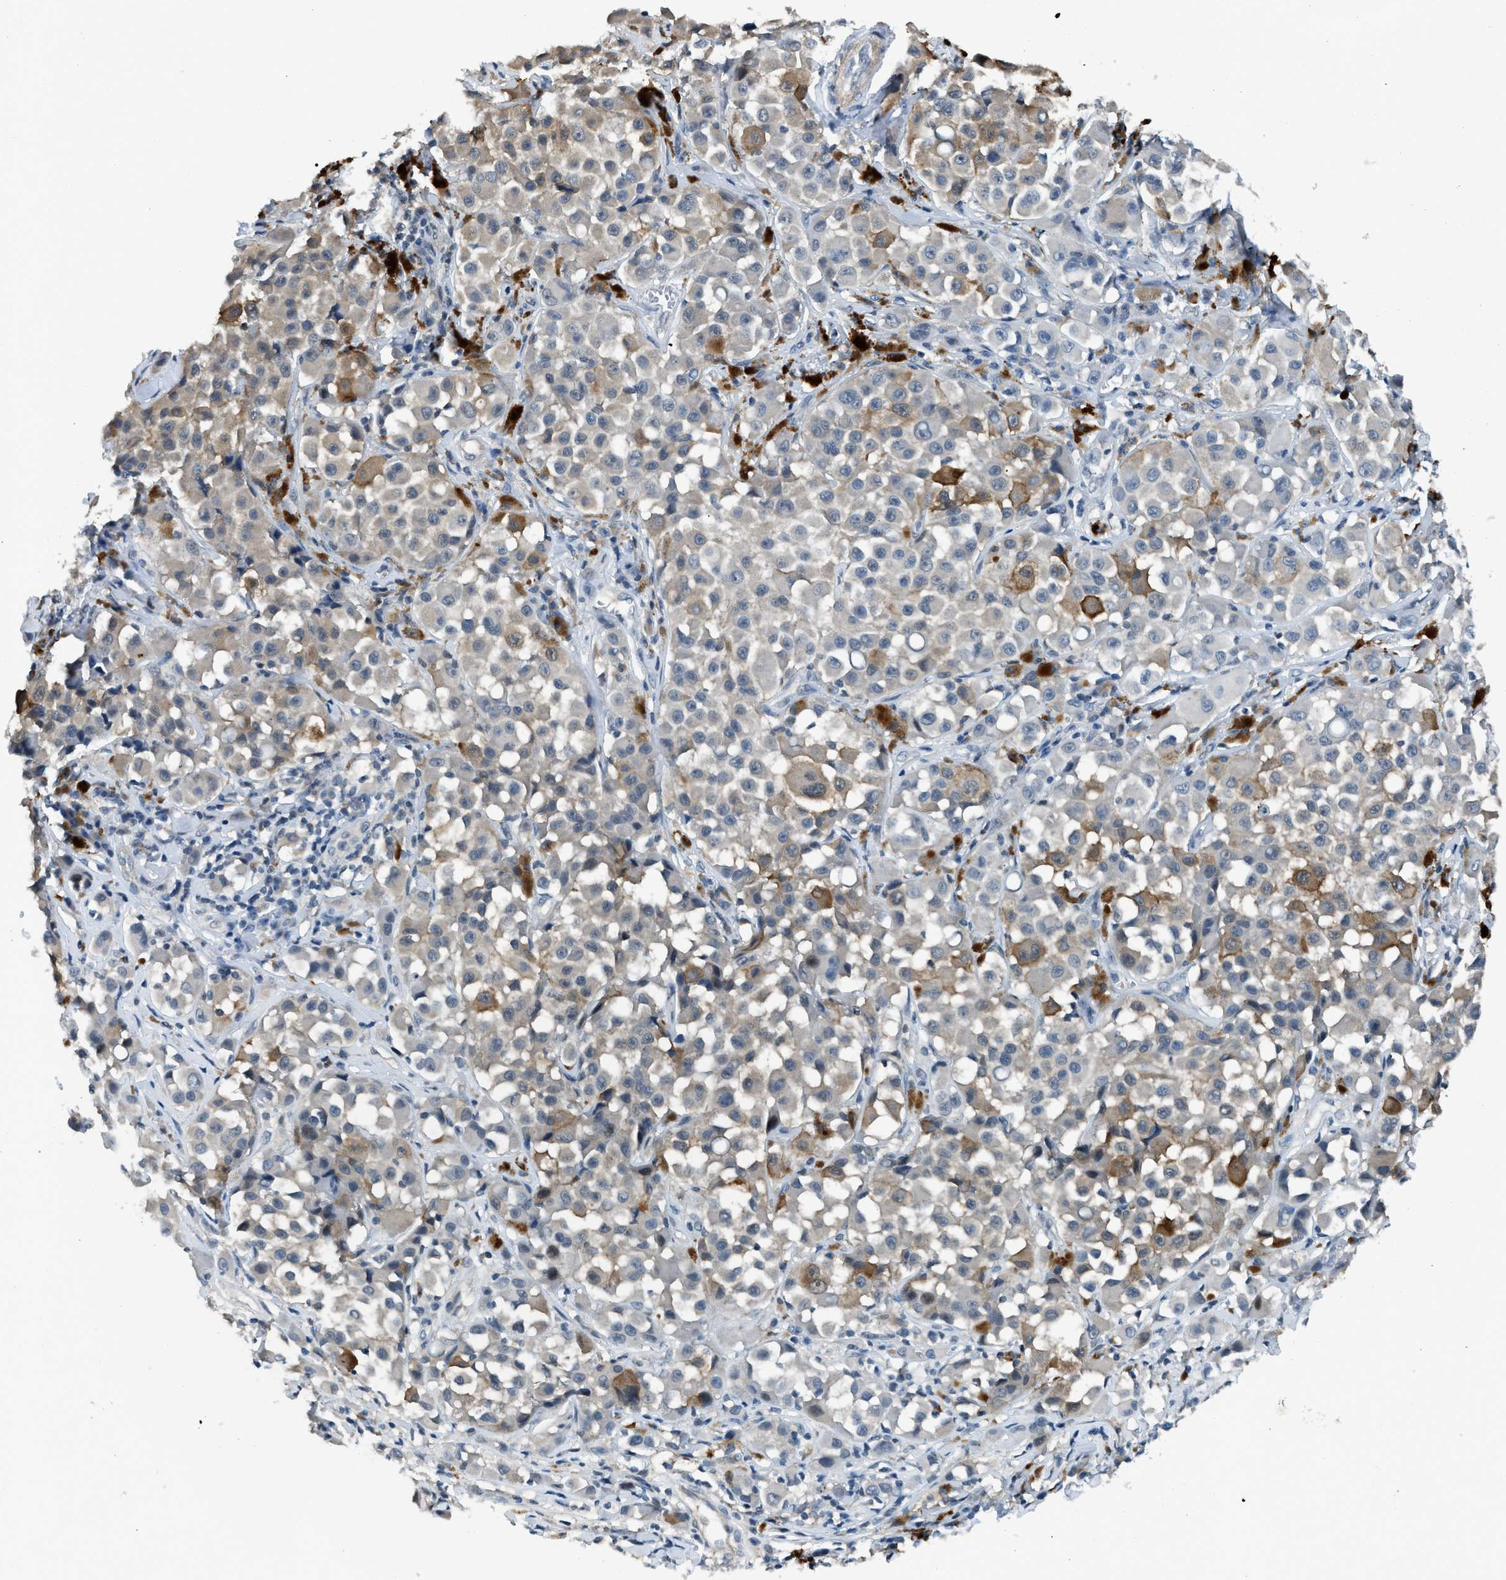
{"staining": {"intensity": "weak", "quantity": "25%-75%", "location": "cytoplasmic/membranous"}, "tissue": "melanoma", "cell_type": "Tumor cells", "image_type": "cancer", "snomed": [{"axis": "morphology", "description": "Malignant melanoma, NOS"}, {"axis": "topography", "description": "Skin"}], "caption": "This image displays immunohistochemistry (IHC) staining of melanoma, with low weak cytoplasmic/membranous staining in approximately 25%-75% of tumor cells.", "gene": "LMLN", "patient": {"sex": "male", "age": 84}}